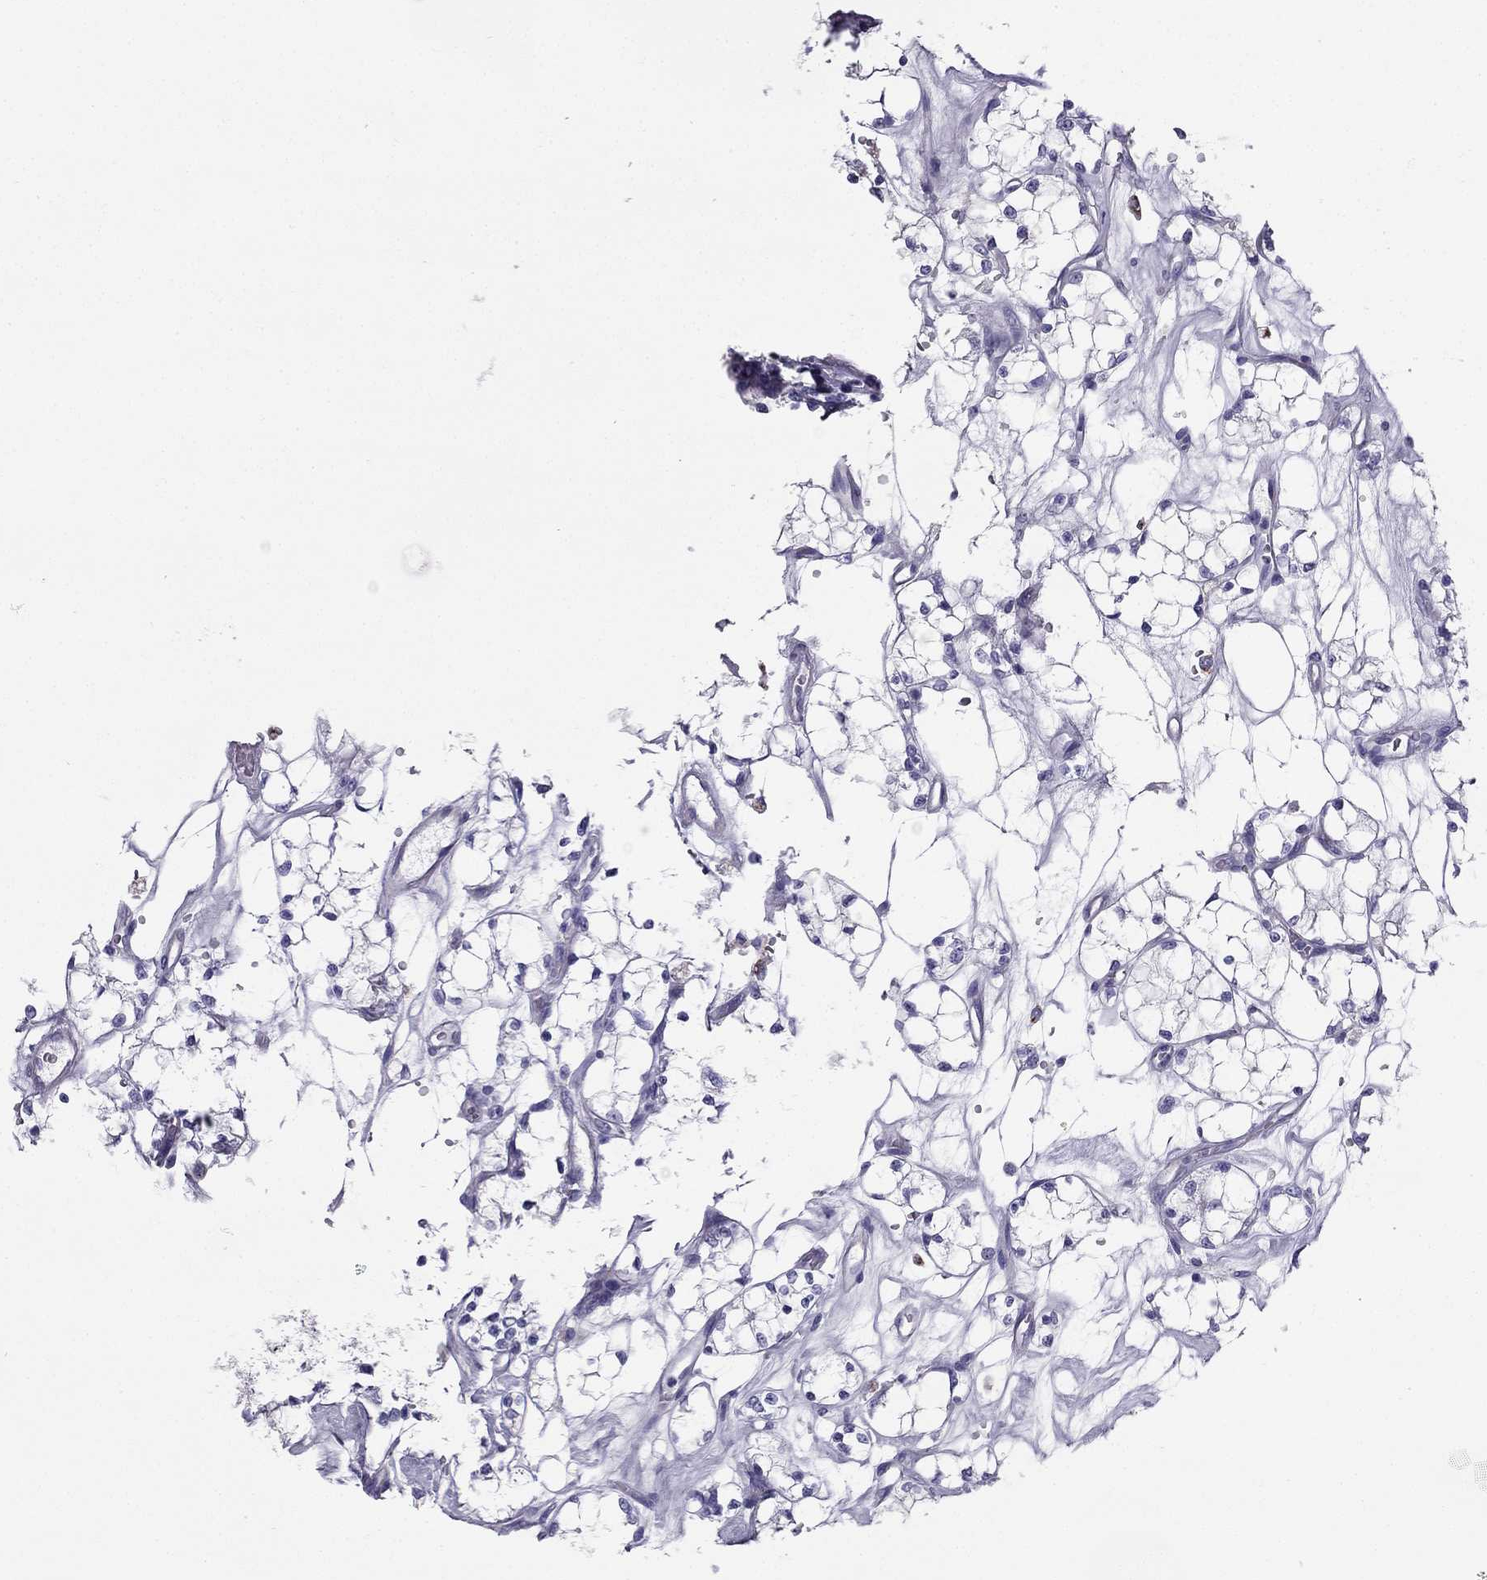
{"staining": {"intensity": "negative", "quantity": "none", "location": "none"}, "tissue": "renal cancer", "cell_type": "Tumor cells", "image_type": "cancer", "snomed": [{"axis": "morphology", "description": "Adenocarcinoma, NOS"}, {"axis": "topography", "description": "Kidney"}], "caption": "Photomicrograph shows no significant protein positivity in tumor cells of adenocarcinoma (renal).", "gene": "PTH", "patient": {"sex": "female", "age": 69}}